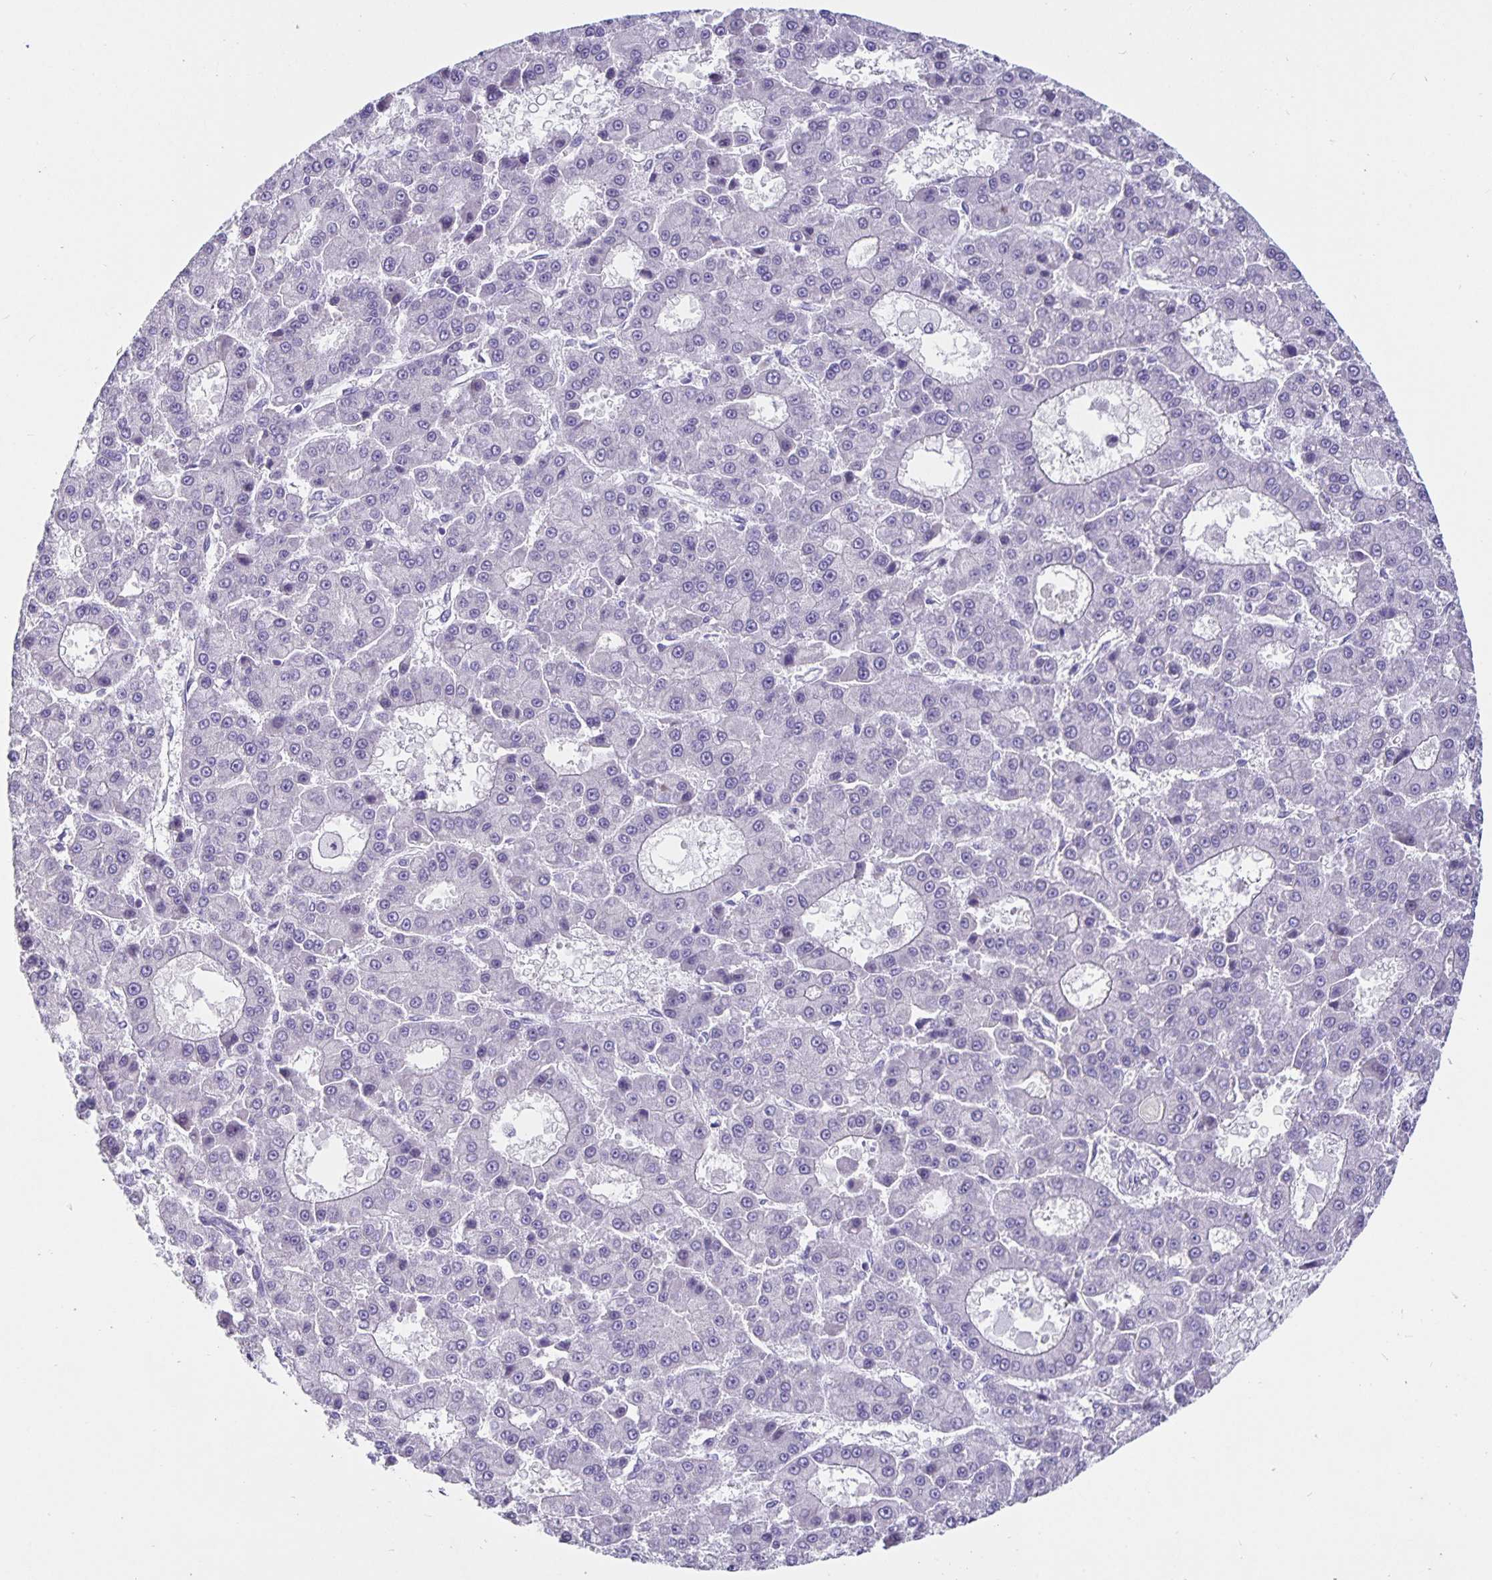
{"staining": {"intensity": "negative", "quantity": "none", "location": "none"}, "tissue": "liver cancer", "cell_type": "Tumor cells", "image_type": "cancer", "snomed": [{"axis": "morphology", "description": "Carcinoma, Hepatocellular, NOS"}, {"axis": "topography", "description": "Liver"}], "caption": "Hepatocellular carcinoma (liver) was stained to show a protein in brown. There is no significant expression in tumor cells.", "gene": "FOSL2", "patient": {"sex": "male", "age": 70}}